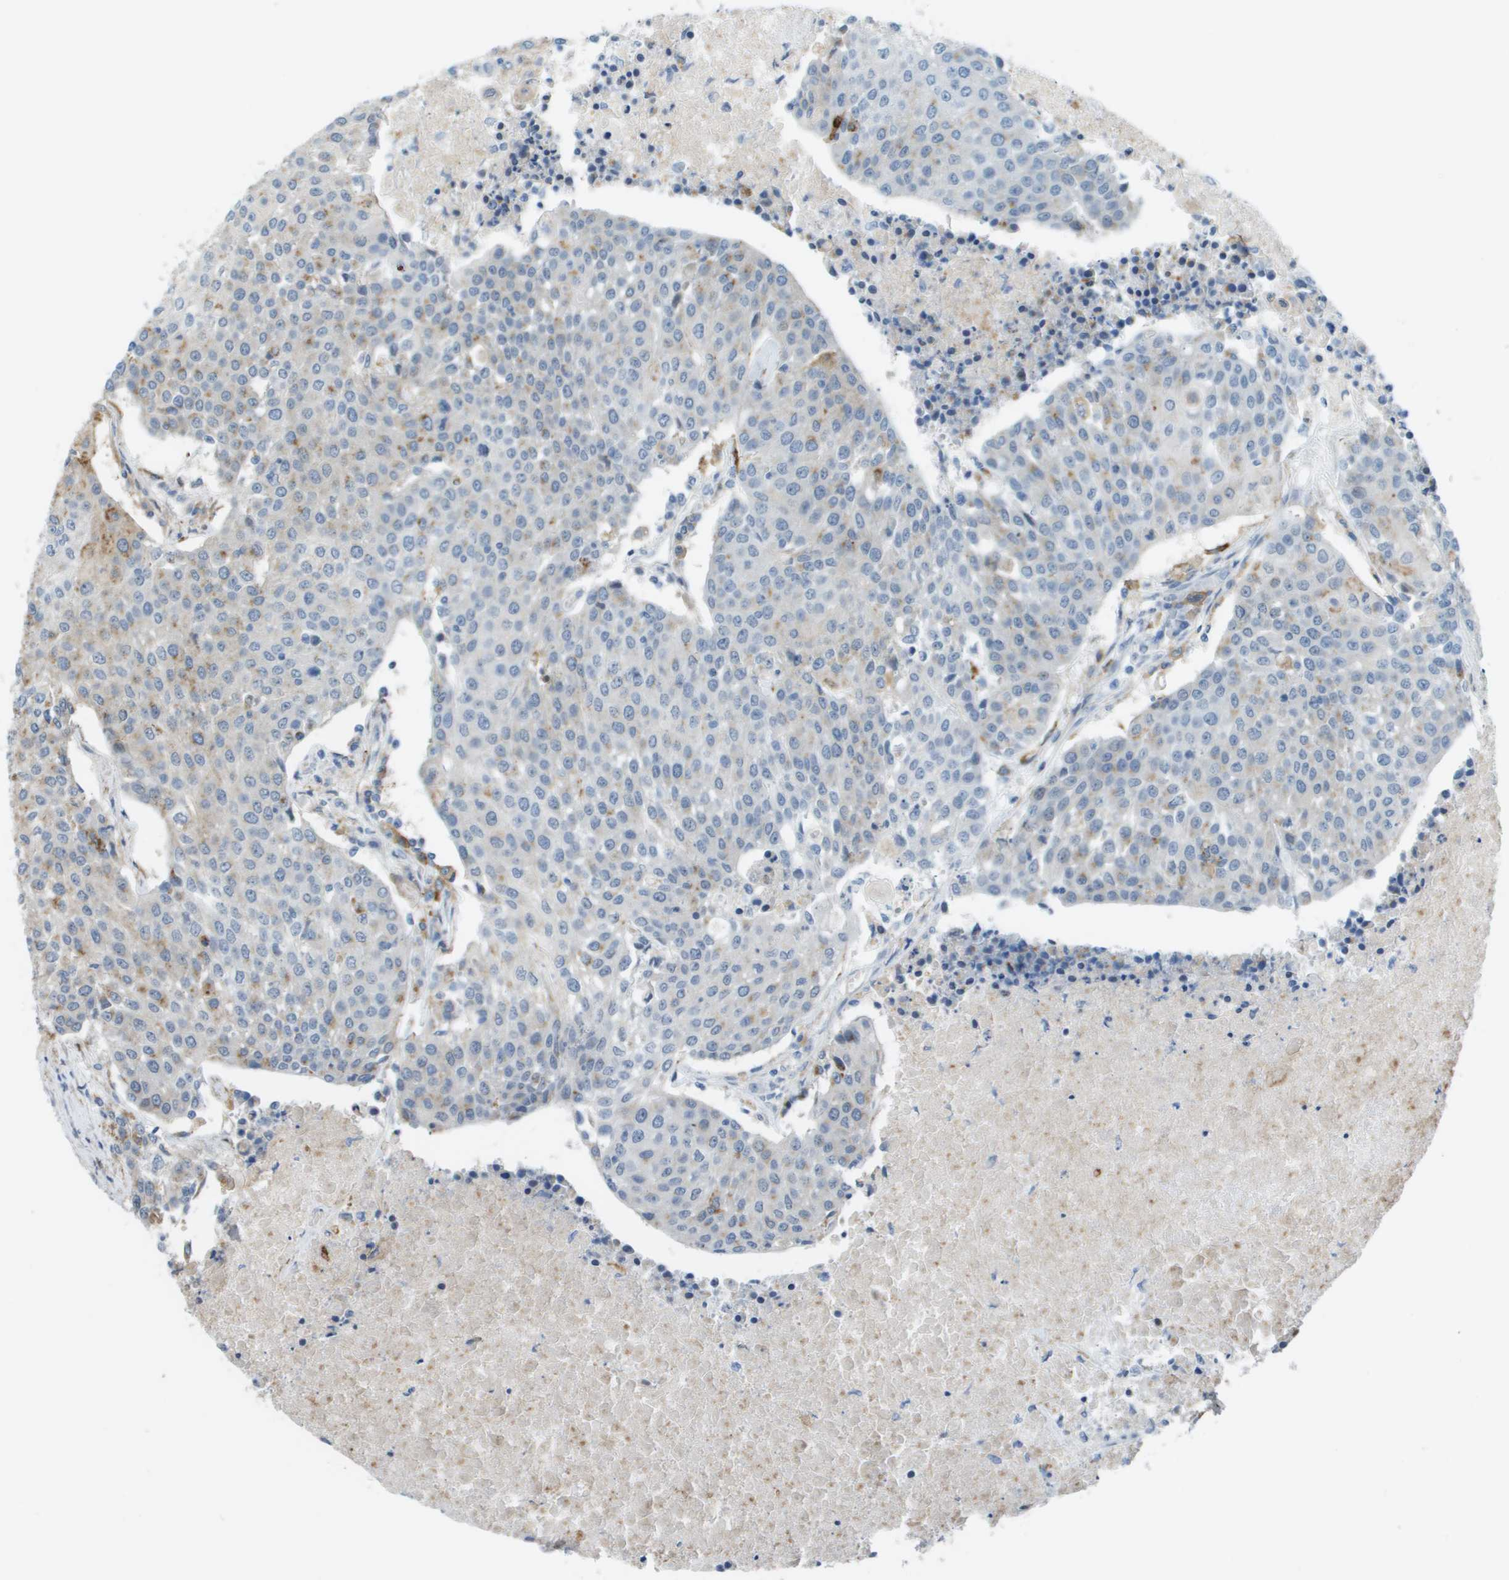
{"staining": {"intensity": "weak", "quantity": "<25%", "location": "cytoplasmic/membranous"}, "tissue": "urothelial cancer", "cell_type": "Tumor cells", "image_type": "cancer", "snomed": [{"axis": "morphology", "description": "Urothelial carcinoma, High grade"}, {"axis": "topography", "description": "Urinary bladder"}], "caption": "High power microscopy photomicrograph of an immunohistochemistry micrograph of urothelial carcinoma (high-grade), revealing no significant positivity in tumor cells. The staining is performed using DAB (3,3'-diaminobenzidine) brown chromogen with nuclei counter-stained in using hematoxylin.", "gene": "ZBTB43", "patient": {"sex": "female", "age": 85}}